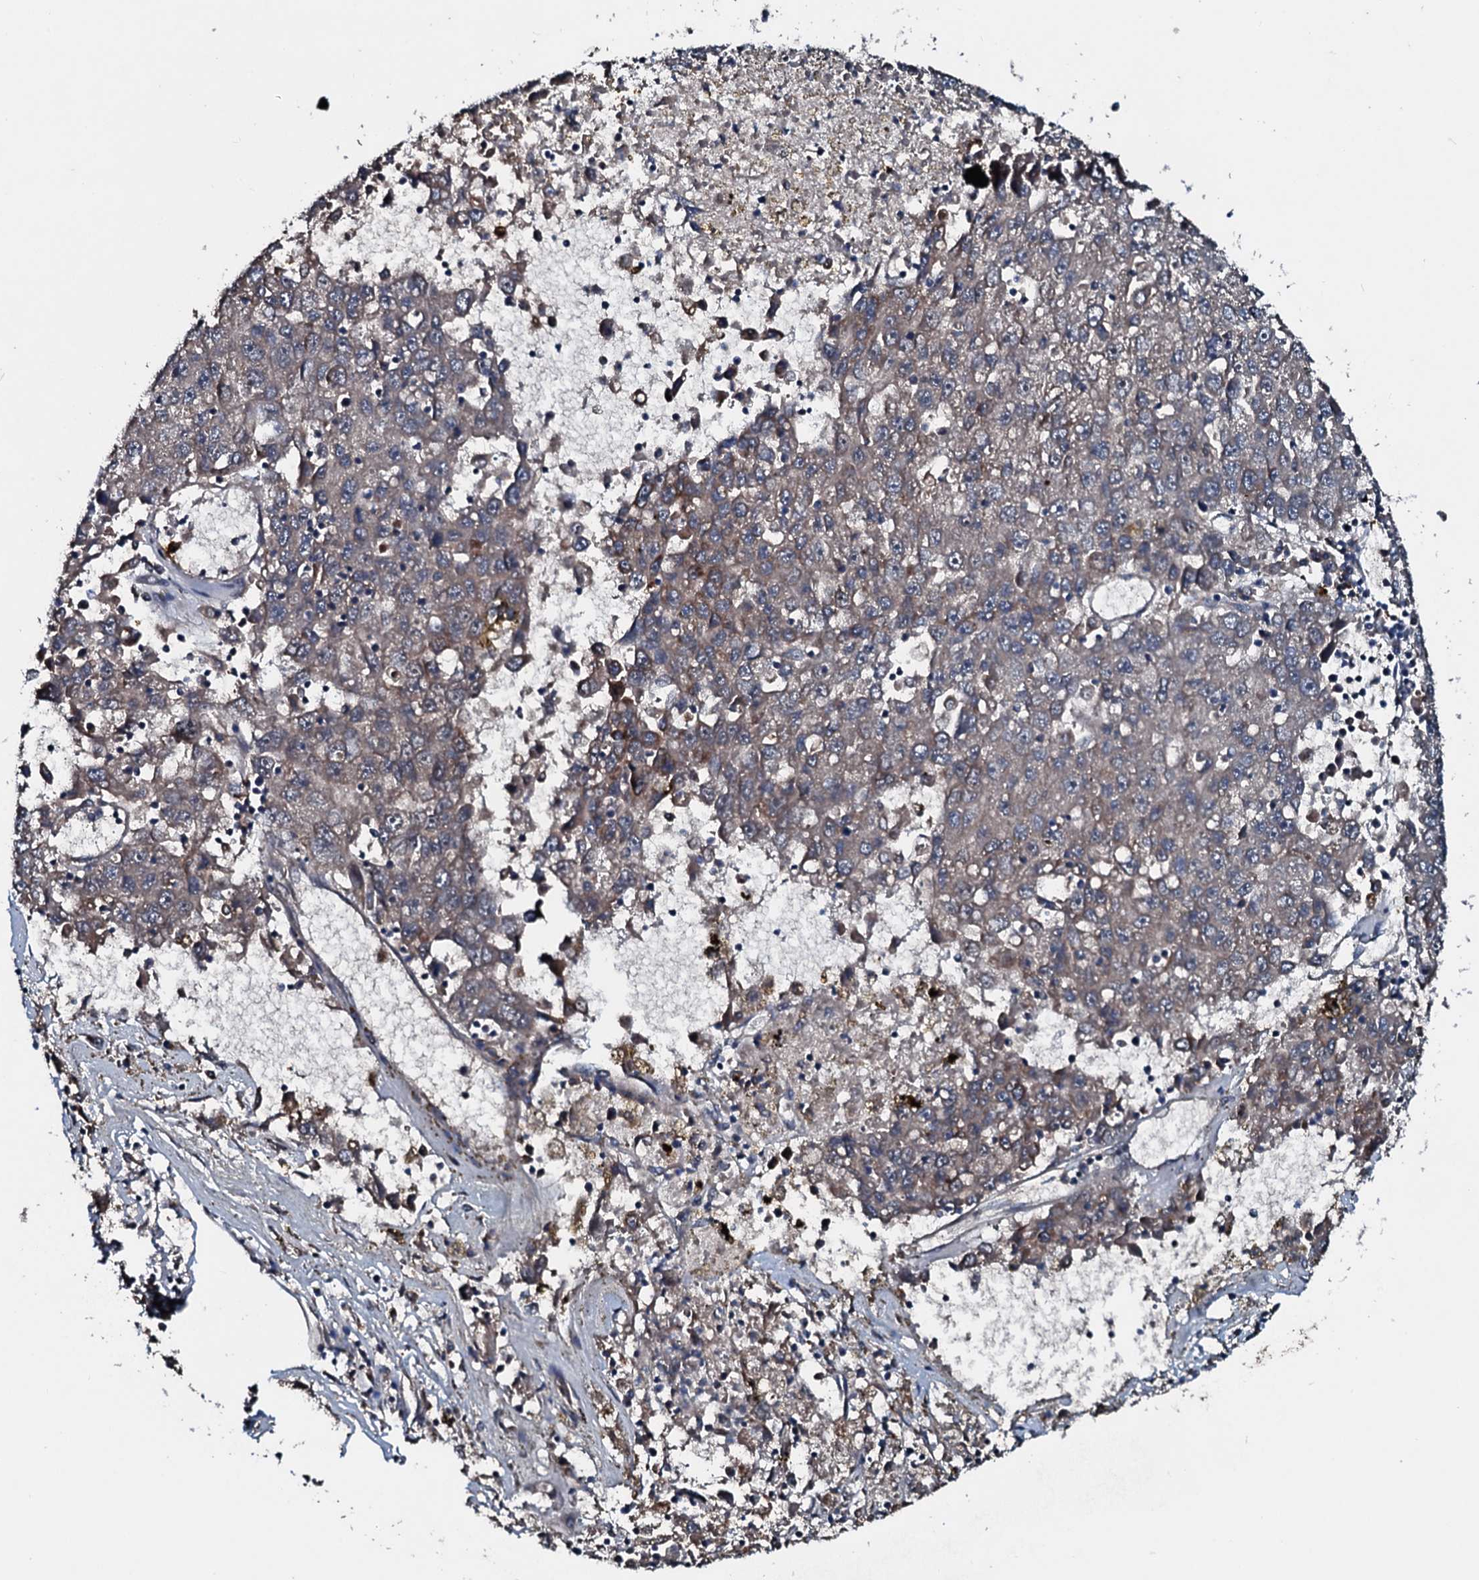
{"staining": {"intensity": "negative", "quantity": "none", "location": "none"}, "tissue": "liver cancer", "cell_type": "Tumor cells", "image_type": "cancer", "snomed": [{"axis": "morphology", "description": "Carcinoma, Hepatocellular, NOS"}, {"axis": "topography", "description": "Liver"}], "caption": "Histopathology image shows no significant protein expression in tumor cells of hepatocellular carcinoma (liver). (Immunohistochemistry, brightfield microscopy, high magnification).", "gene": "ACSS3", "patient": {"sex": "male", "age": 49}}